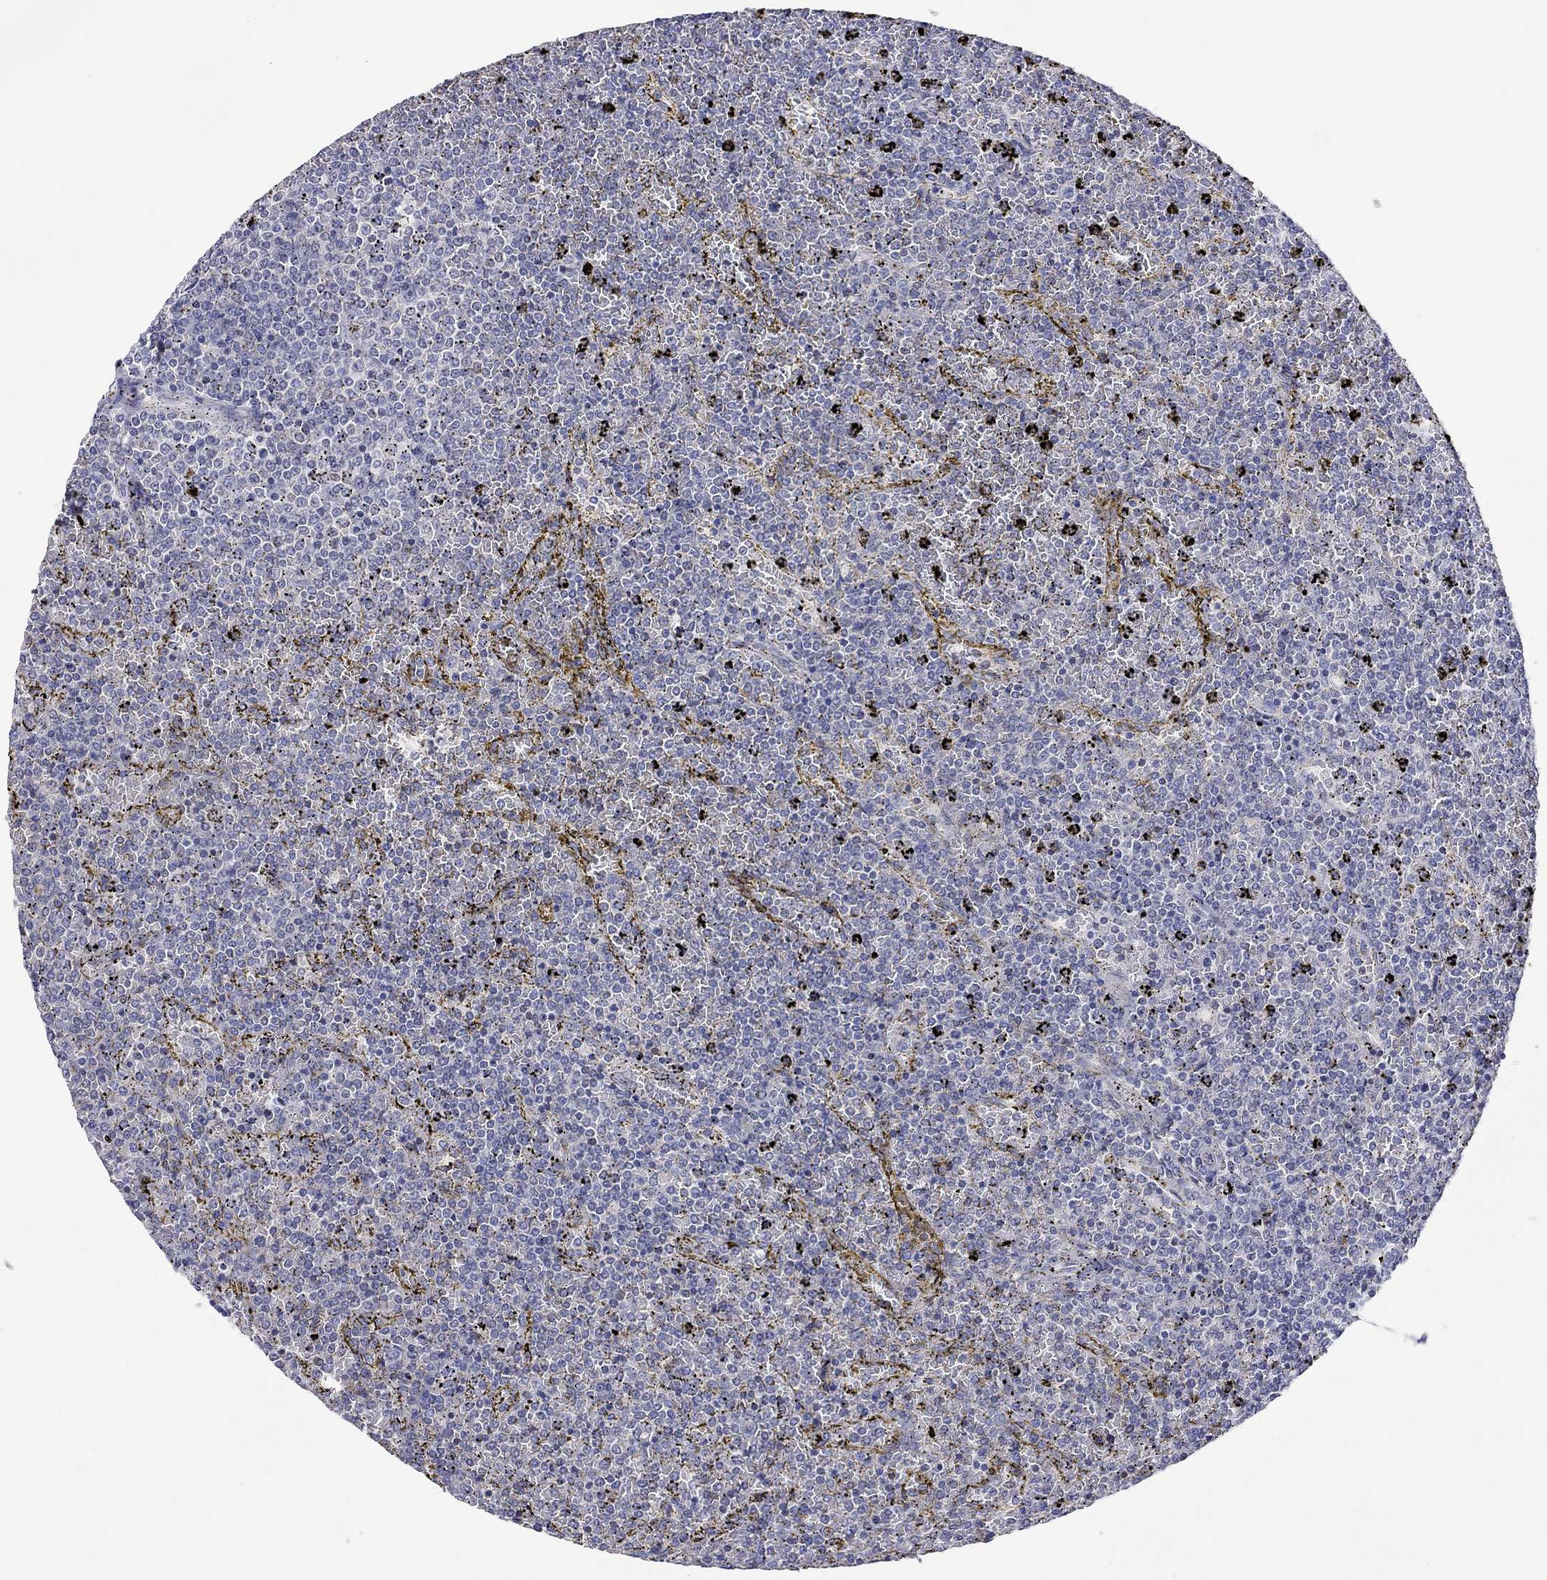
{"staining": {"intensity": "negative", "quantity": "none", "location": "none"}, "tissue": "lymphoma", "cell_type": "Tumor cells", "image_type": "cancer", "snomed": [{"axis": "morphology", "description": "Malignant lymphoma, non-Hodgkin's type, Low grade"}, {"axis": "topography", "description": "Spleen"}], "caption": "There is no significant expression in tumor cells of lymphoma.", "gene": "LRFN4", "patient": {"sex": "female", "age": 77}}